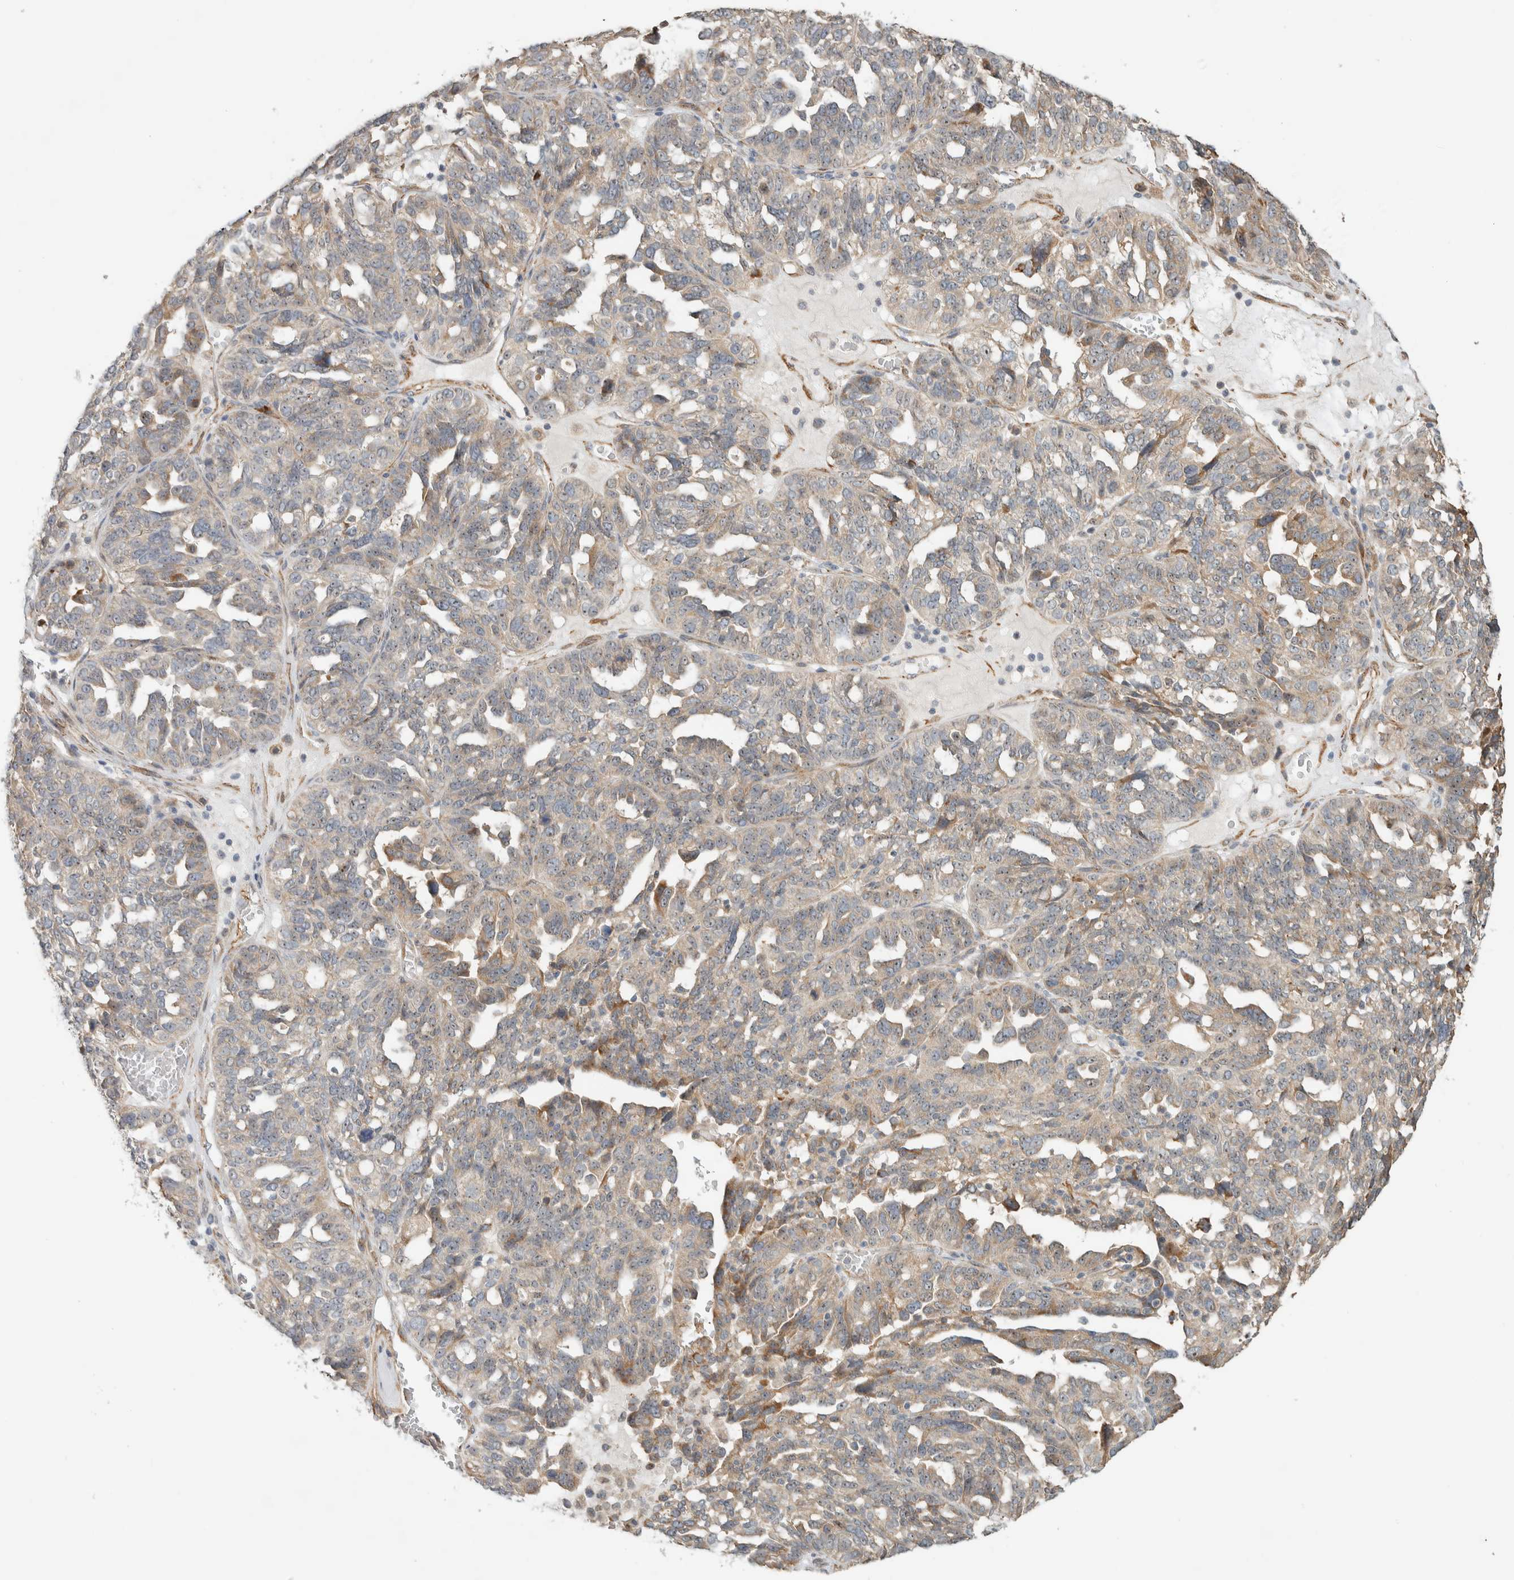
{"staining": {"intensity": "weak", "quantity": "25%-75%", "location": "cytoplasmic/membranous"}, "tissue": "ovarian cancer", "cell_type": "Tumor cells", "image_type": "cancer", "snomed": [{"axis": "morphology", "description": "Cystadenocarcinoma, serous, NOS"}, {"axis": "topography", "description": "Ovary"}], "caption": "Protein staining exhibits weak cytoplasmic/membranous positivity in about 25%-75% of tumor cells in ovarian serous cystadenocarcinoma.", "gene": "KLHL40", "patient": {"sex": "female", "age": 59}}